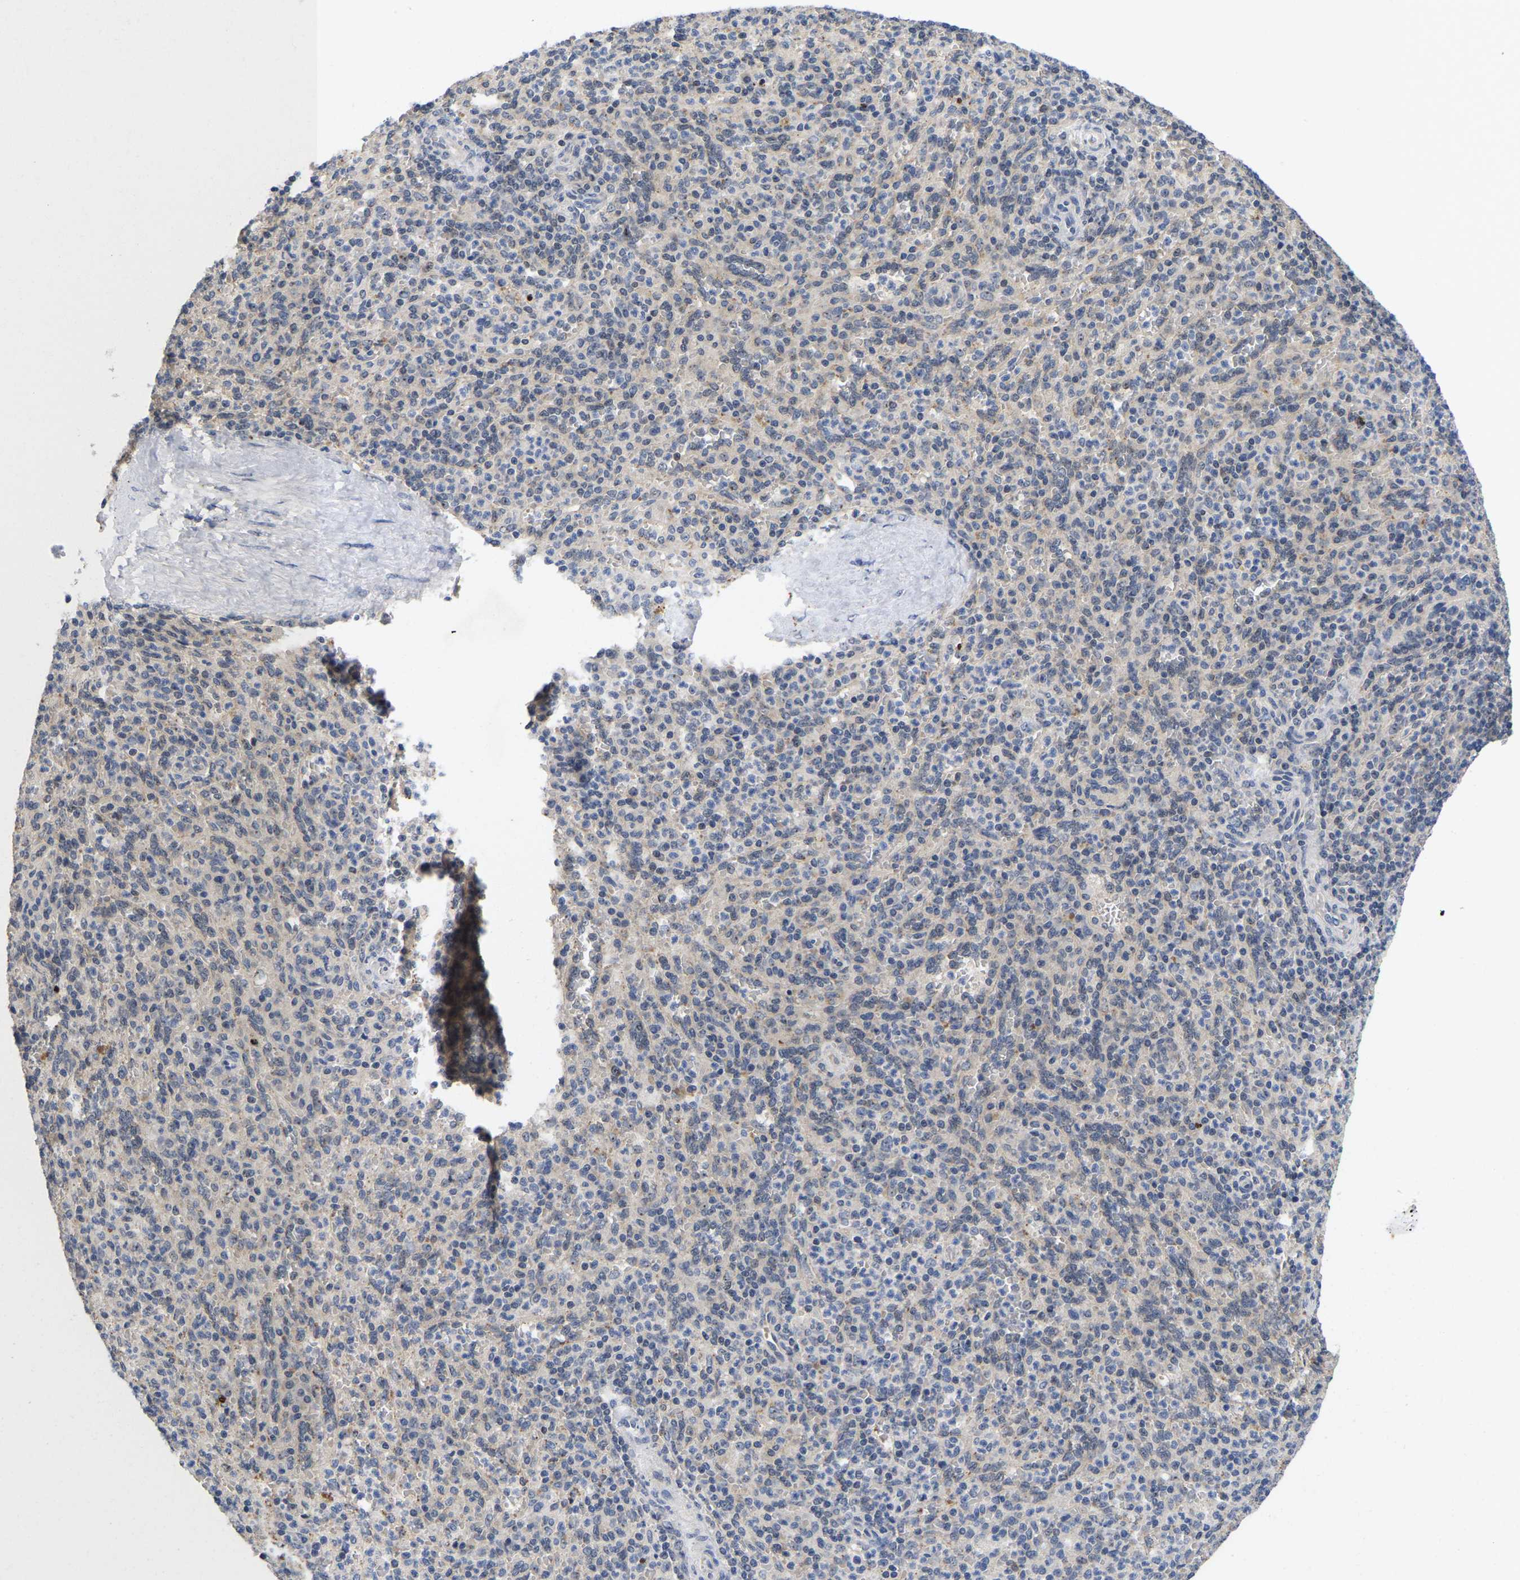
{"staining": {"intensity": "negative", "quantity": "none", "location": "none"}, "tissue": "spleen", "cell_type": "Cells in red pulp", "image_type": "normal", "snomed": [{"axis": "morphology", "description": "Normal tissue, NOS"}, {"axis": "topography", "description": "Spleen"}], "caption": "Spleen stained for a protein using IHC exhibits no staining cells in red pulp.", "gene": "NLE1", "patient": {"sex": "male", "age": 36}}